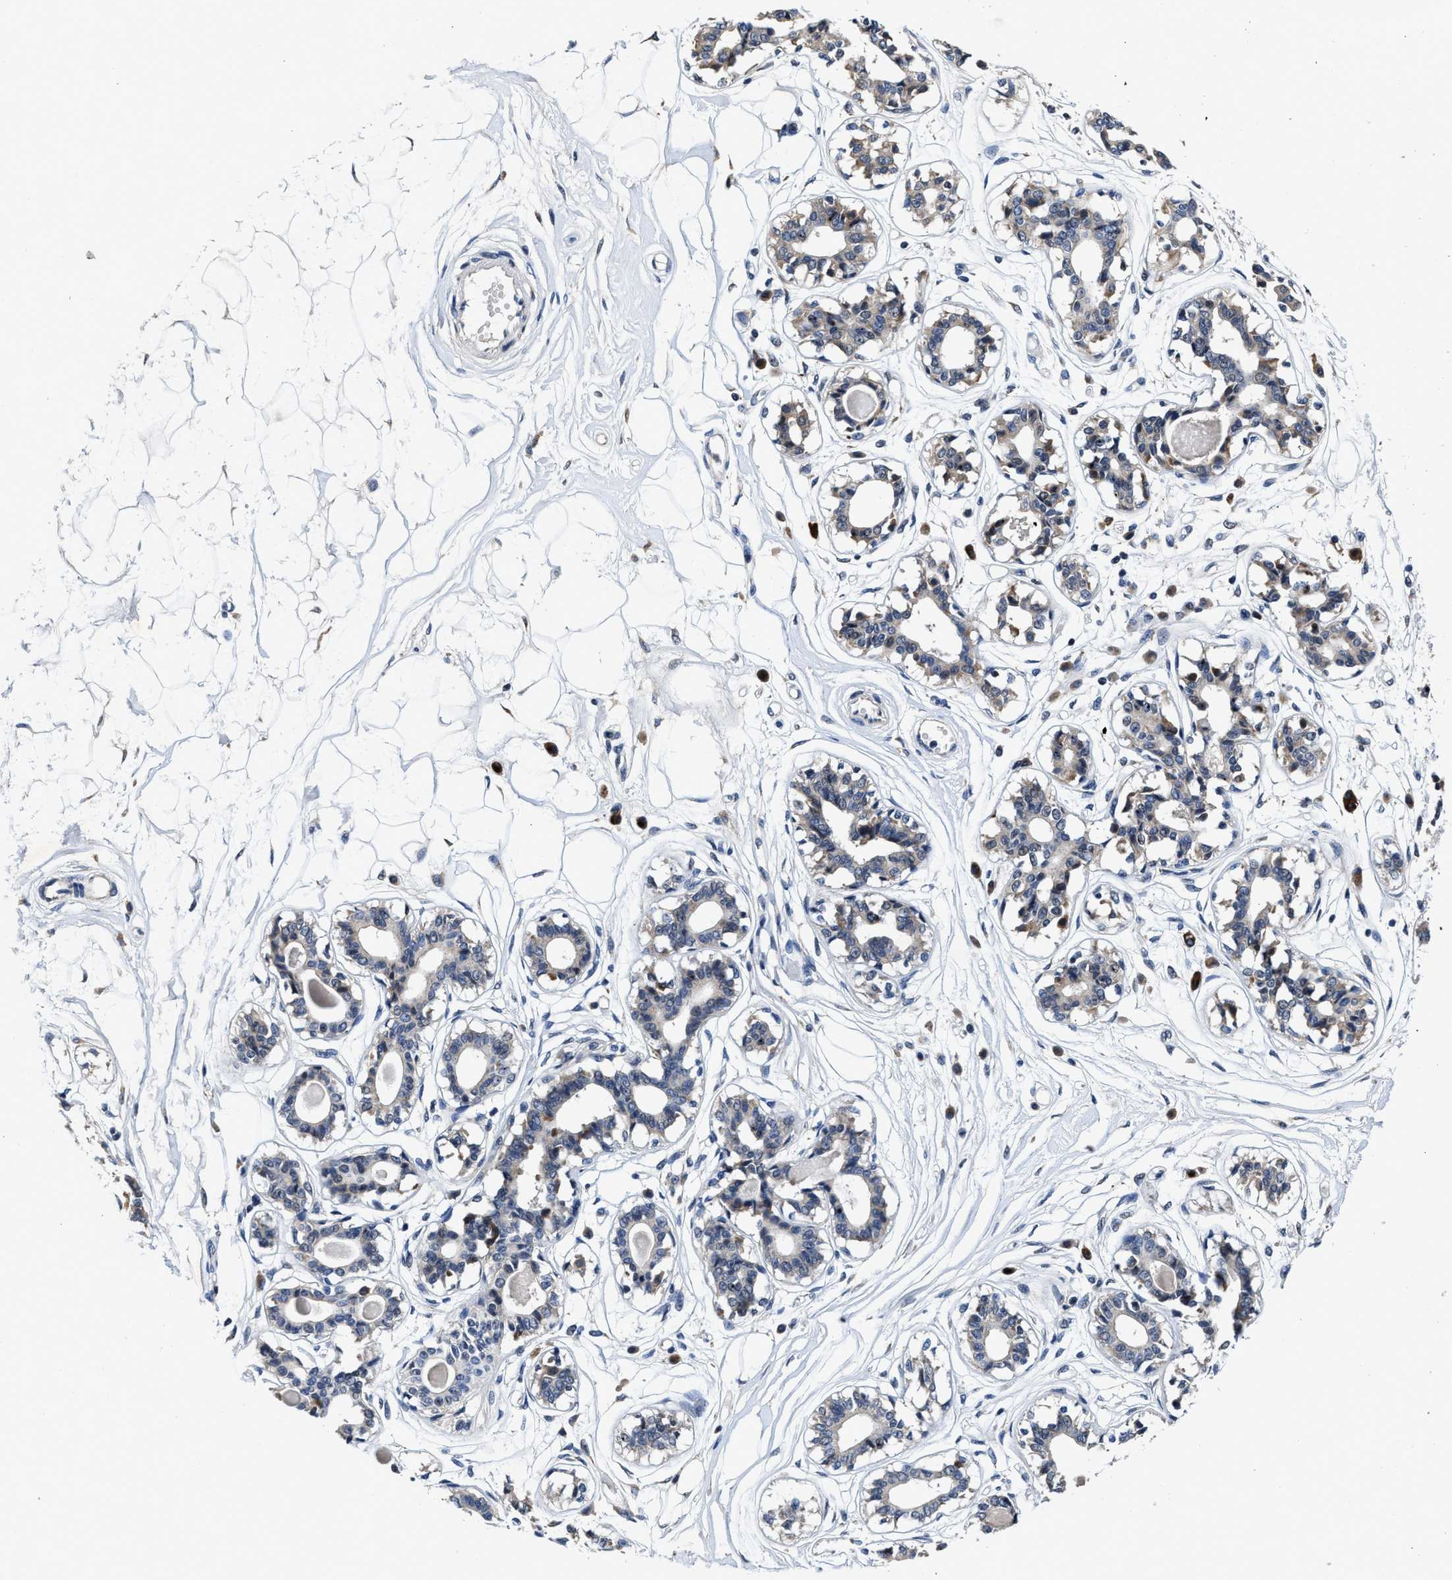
{"staining": {"intensity": "negative", "quantity": "none", "location": "none"}, "tissue": "breast", "cell_type": "Adipocytes", "image_type": "normal", "snomed": [{"axis": "morphology", "description": "Normal tissue, NOS"}, {"axis": "topography", "description": "Breast"}], "caption": "A micrograph of breast stained for a protein shows no brown staining in adipocytes.", "gene": "TMEM53", "patient": {"sex": "female", "age": 45}}